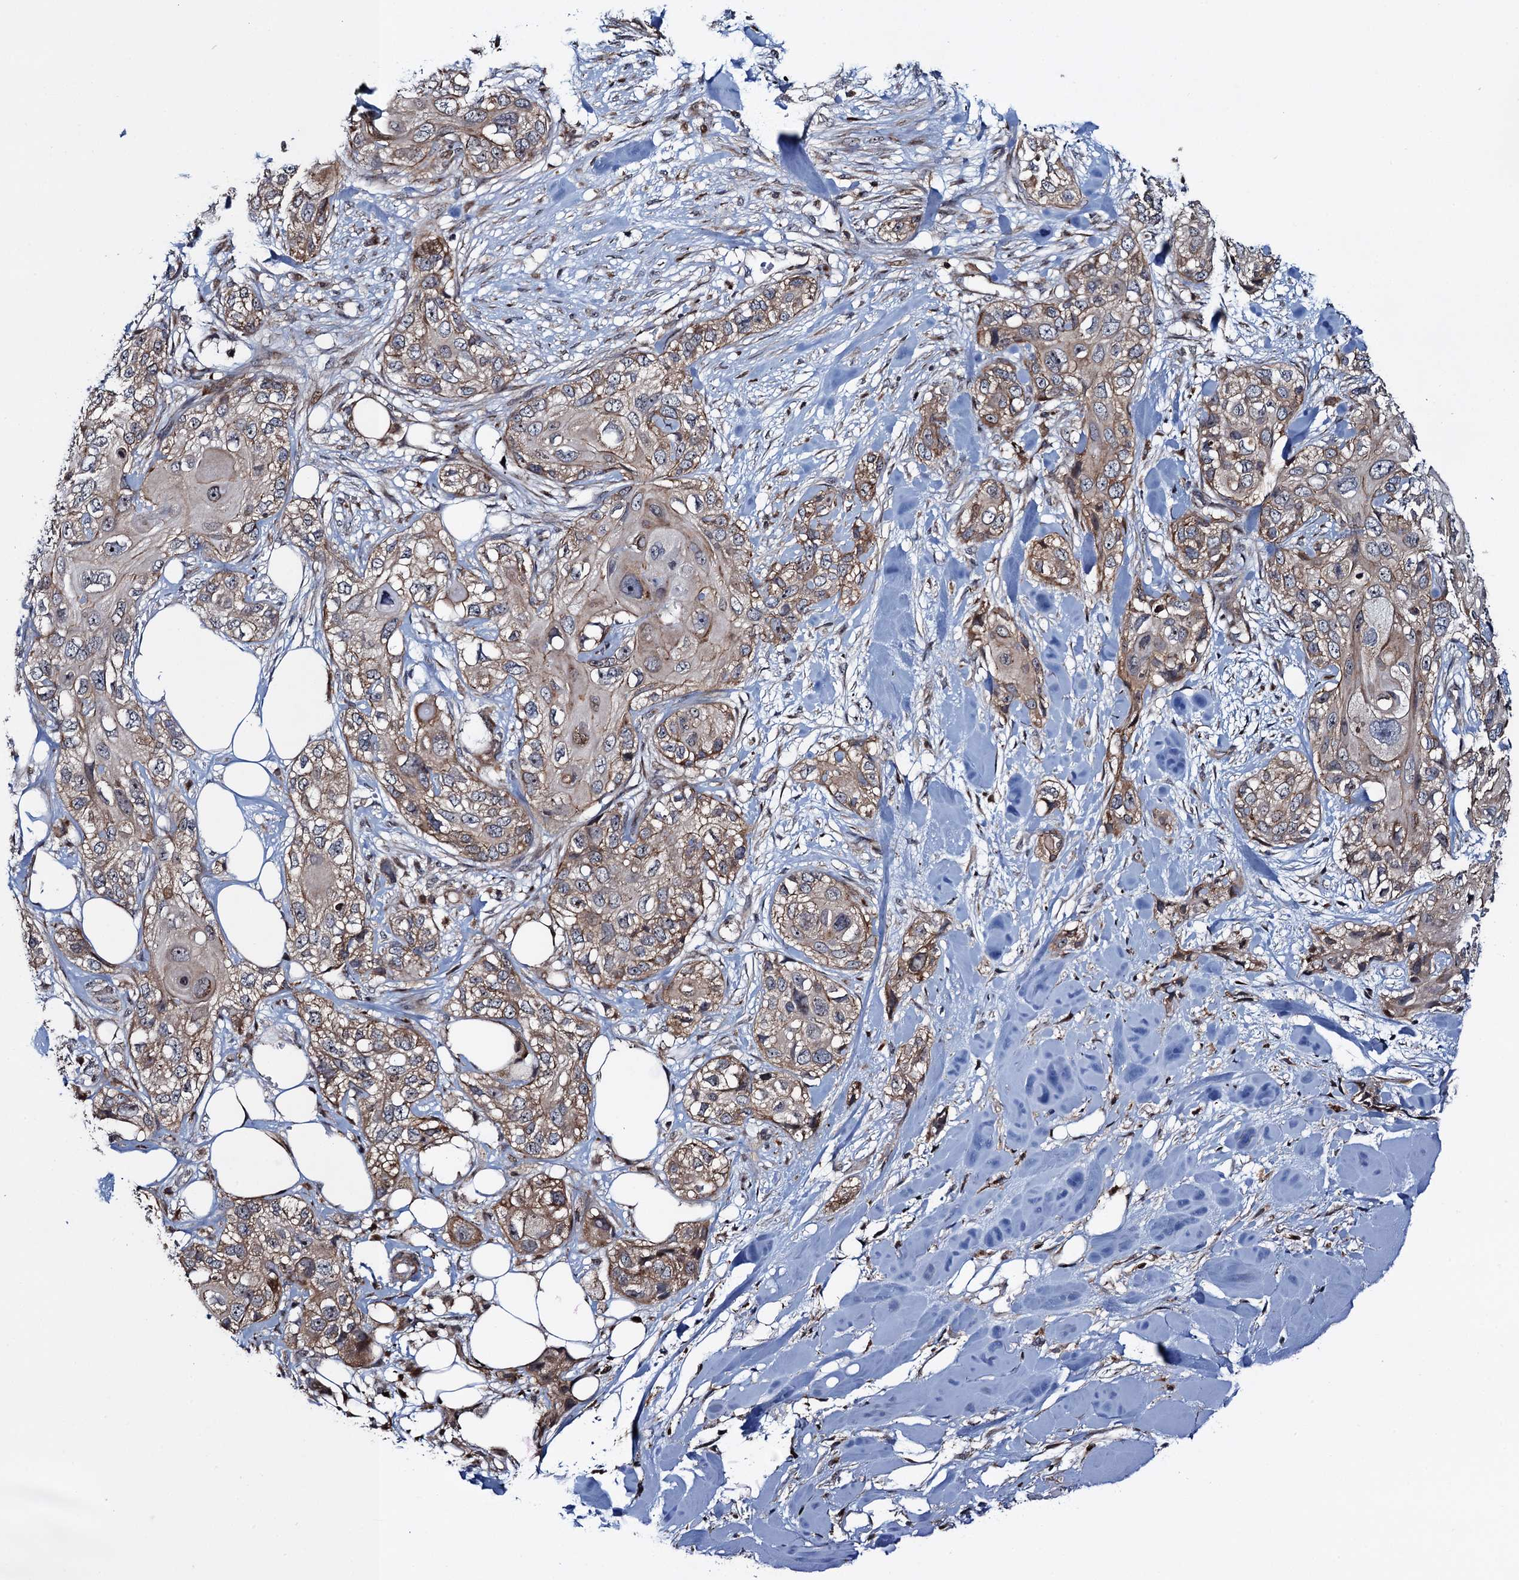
{"staining": {"intensity": "weak", "quantity": ">75%", "location": "cytoplasmic/membranous"}, "tissue": "skin cancer", "cell_type": "Tumor cells", "image_type": "cancer", "snomed": [{"axis": "morphology", "description": "Normal tissue, NOS"}, {"axis": "morphology", "description": "Squamous cell carcinoma, NOS"}, {"axis": "topography", "description": "Skin"}], "caption": "Brown immunohistochemical staining in human squamous cell carcinoma (skin) exhibits weak cytoplasmic/membranous staining in about >75% of tumor cells.", "gene": "CCDC102A", "patient": {"sex": "male", "age": 72}}